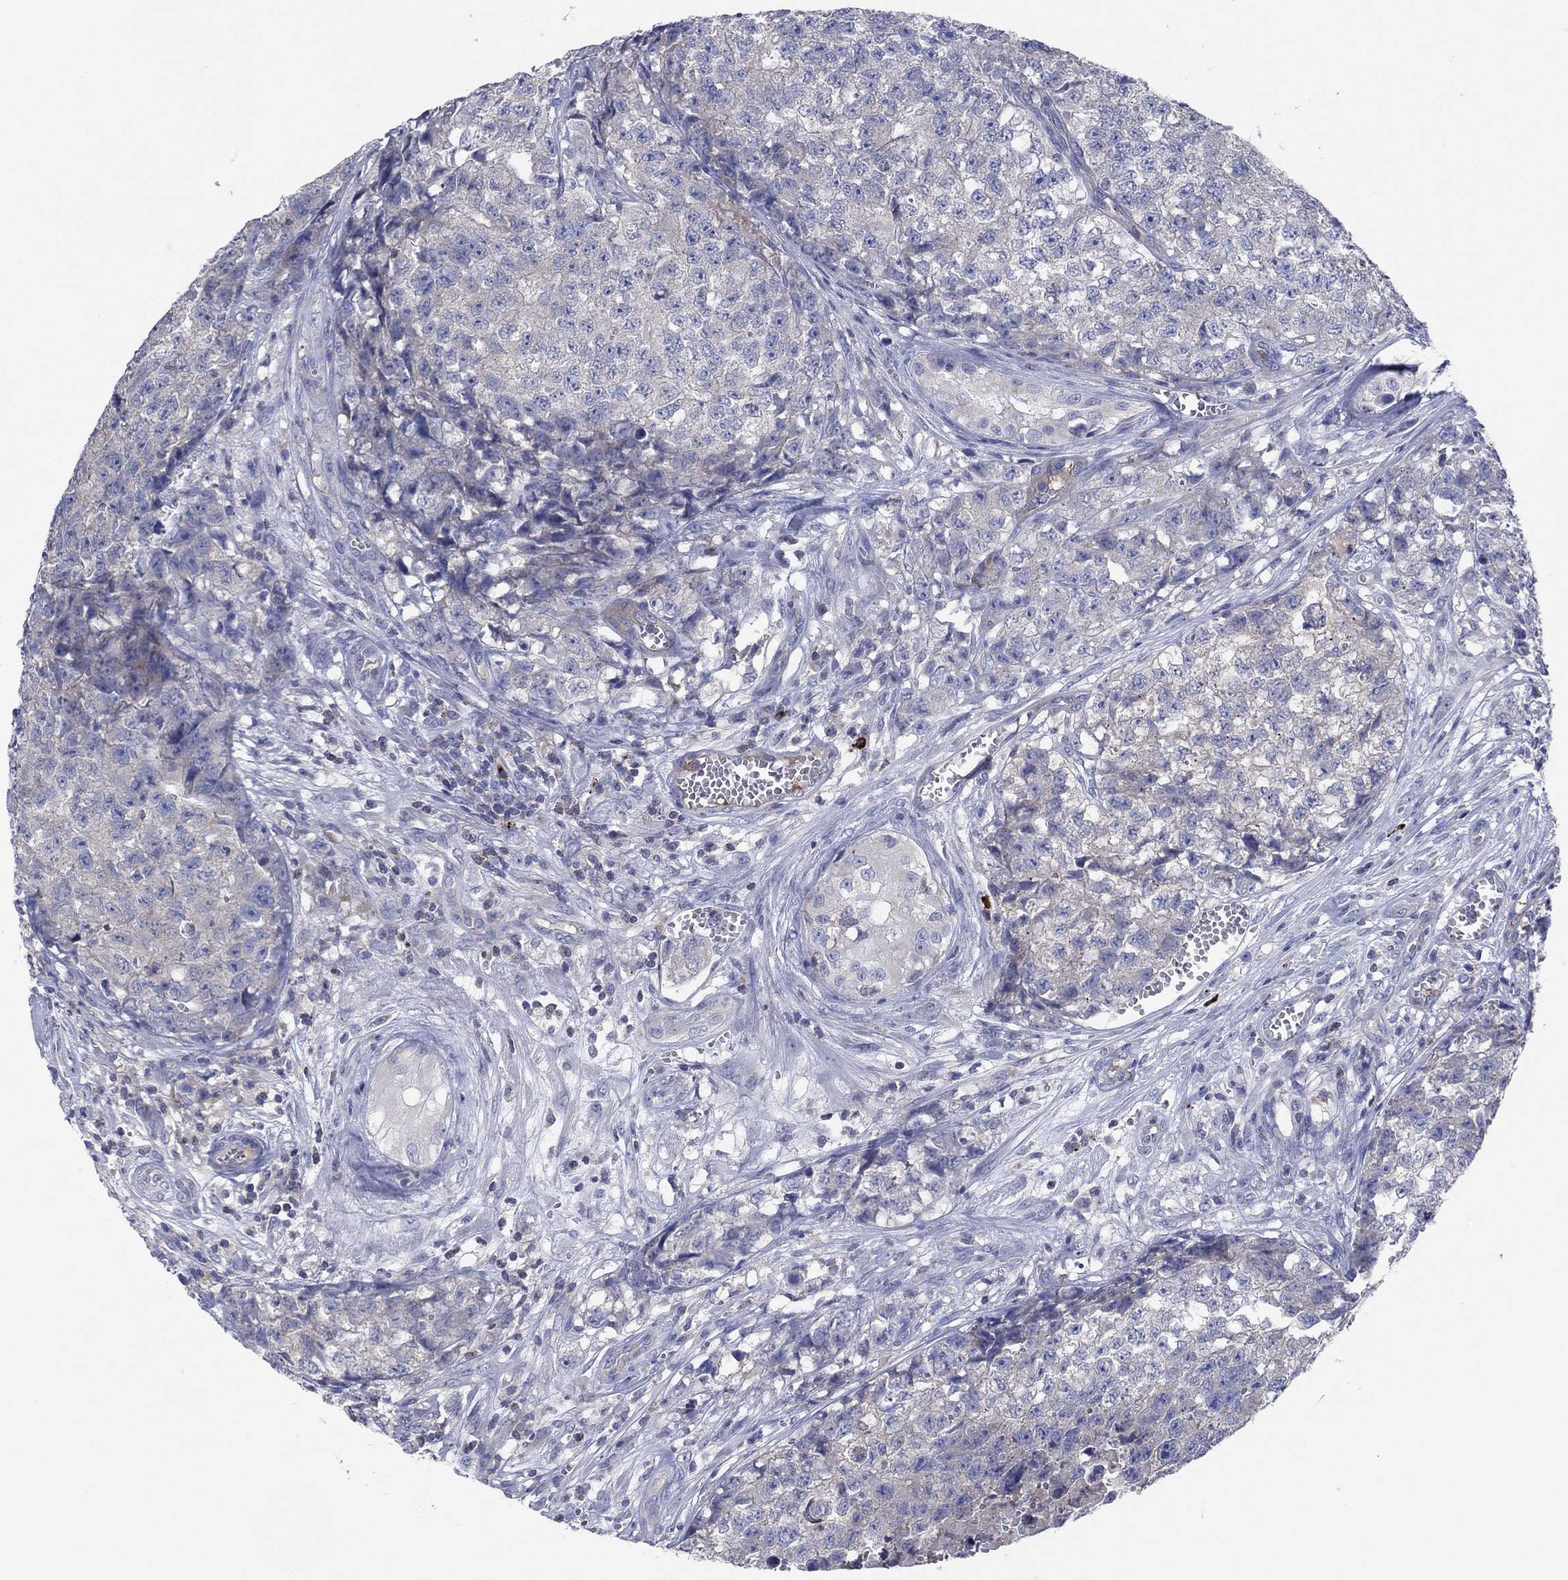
{"staining": {"intensity": "negative", "quantity": "none", "location": "none"}, "tissue": "testis cancer", "cell_type": "Tumor cells", "image_type": "cancer", "snomed": [{"axis": "morphology", "description": "Seminoma, NOS"}, {"axis": "morphology", "description": "Carcinoma, Embryonal, NOS"}, {"axis": "topography", "description": "Testis"}], "caption": "DAB immunohistochemical staining of testis cancer (embryonal carcinoma) shows no significant expression in tumor cells. Brightfield microscopy of IHC stained with DAB (brown) and hematoxylin (blue), captured at high magnification.", "gene": "PVR", "patient": {"sex": "male", "age": 22}}